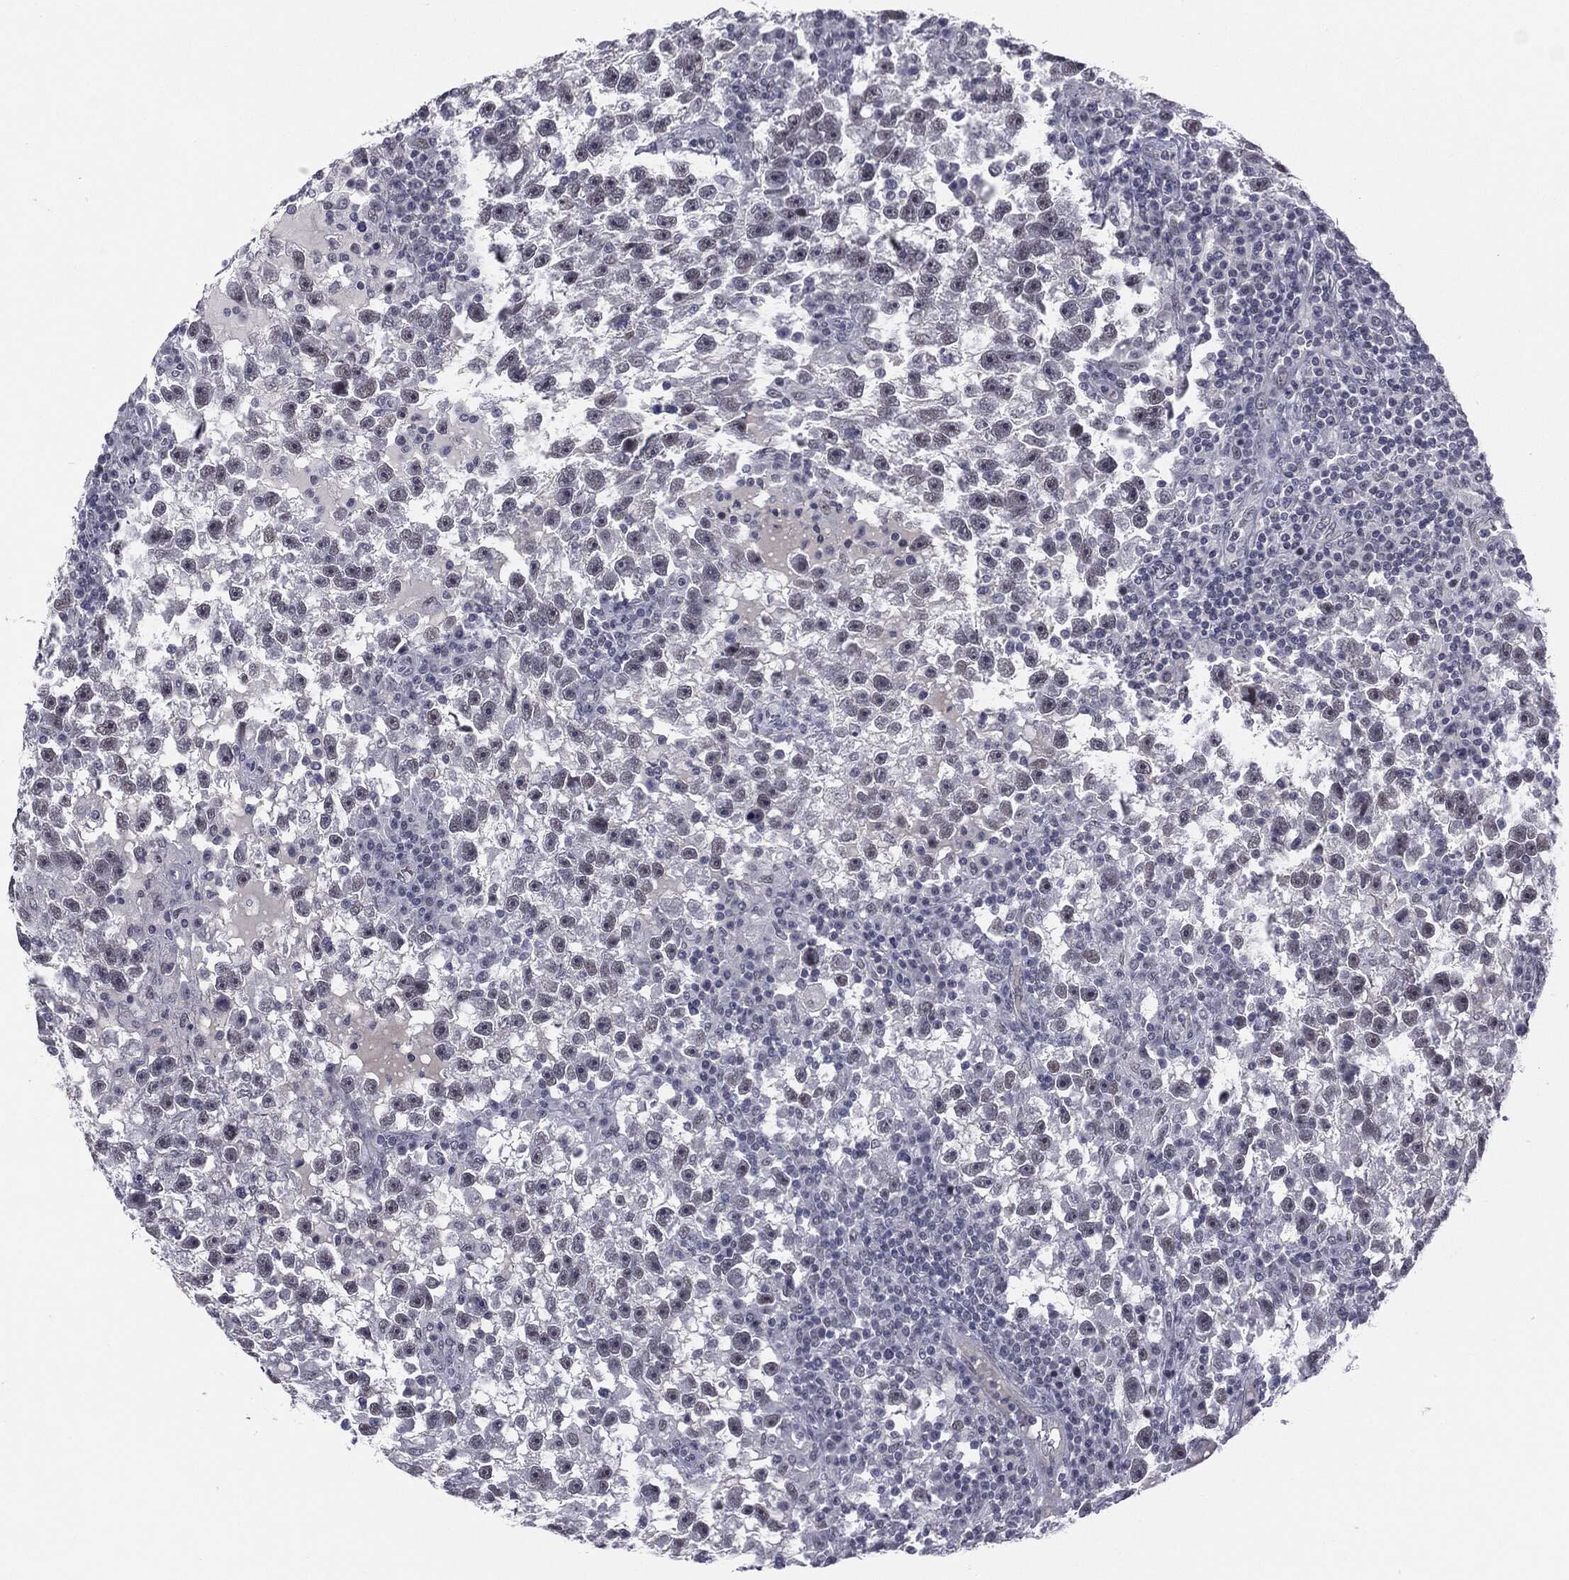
{"staining": {"intensity": "negative", "quantity": "none", "location": "none"}, "tissue": "testis cancer", "cell_type": "Tumor cells", "image_type": "cancer", "snomed": [{"axis": "morphology", "description": "Seminoma, NOS"}, {"axis": "topography", "description": "Testis"}], "caption": "Immunohistochemistry (IHC) micrograph of human seminoma (testis) stained for a protein (brown), which exhibits no expression in tumor cells. (Immunohistochemistry (IHC), brightfield microscopy, high magnification).", "gene": "SLC5A5", "patient": {"sex": "male", "age": 47}}